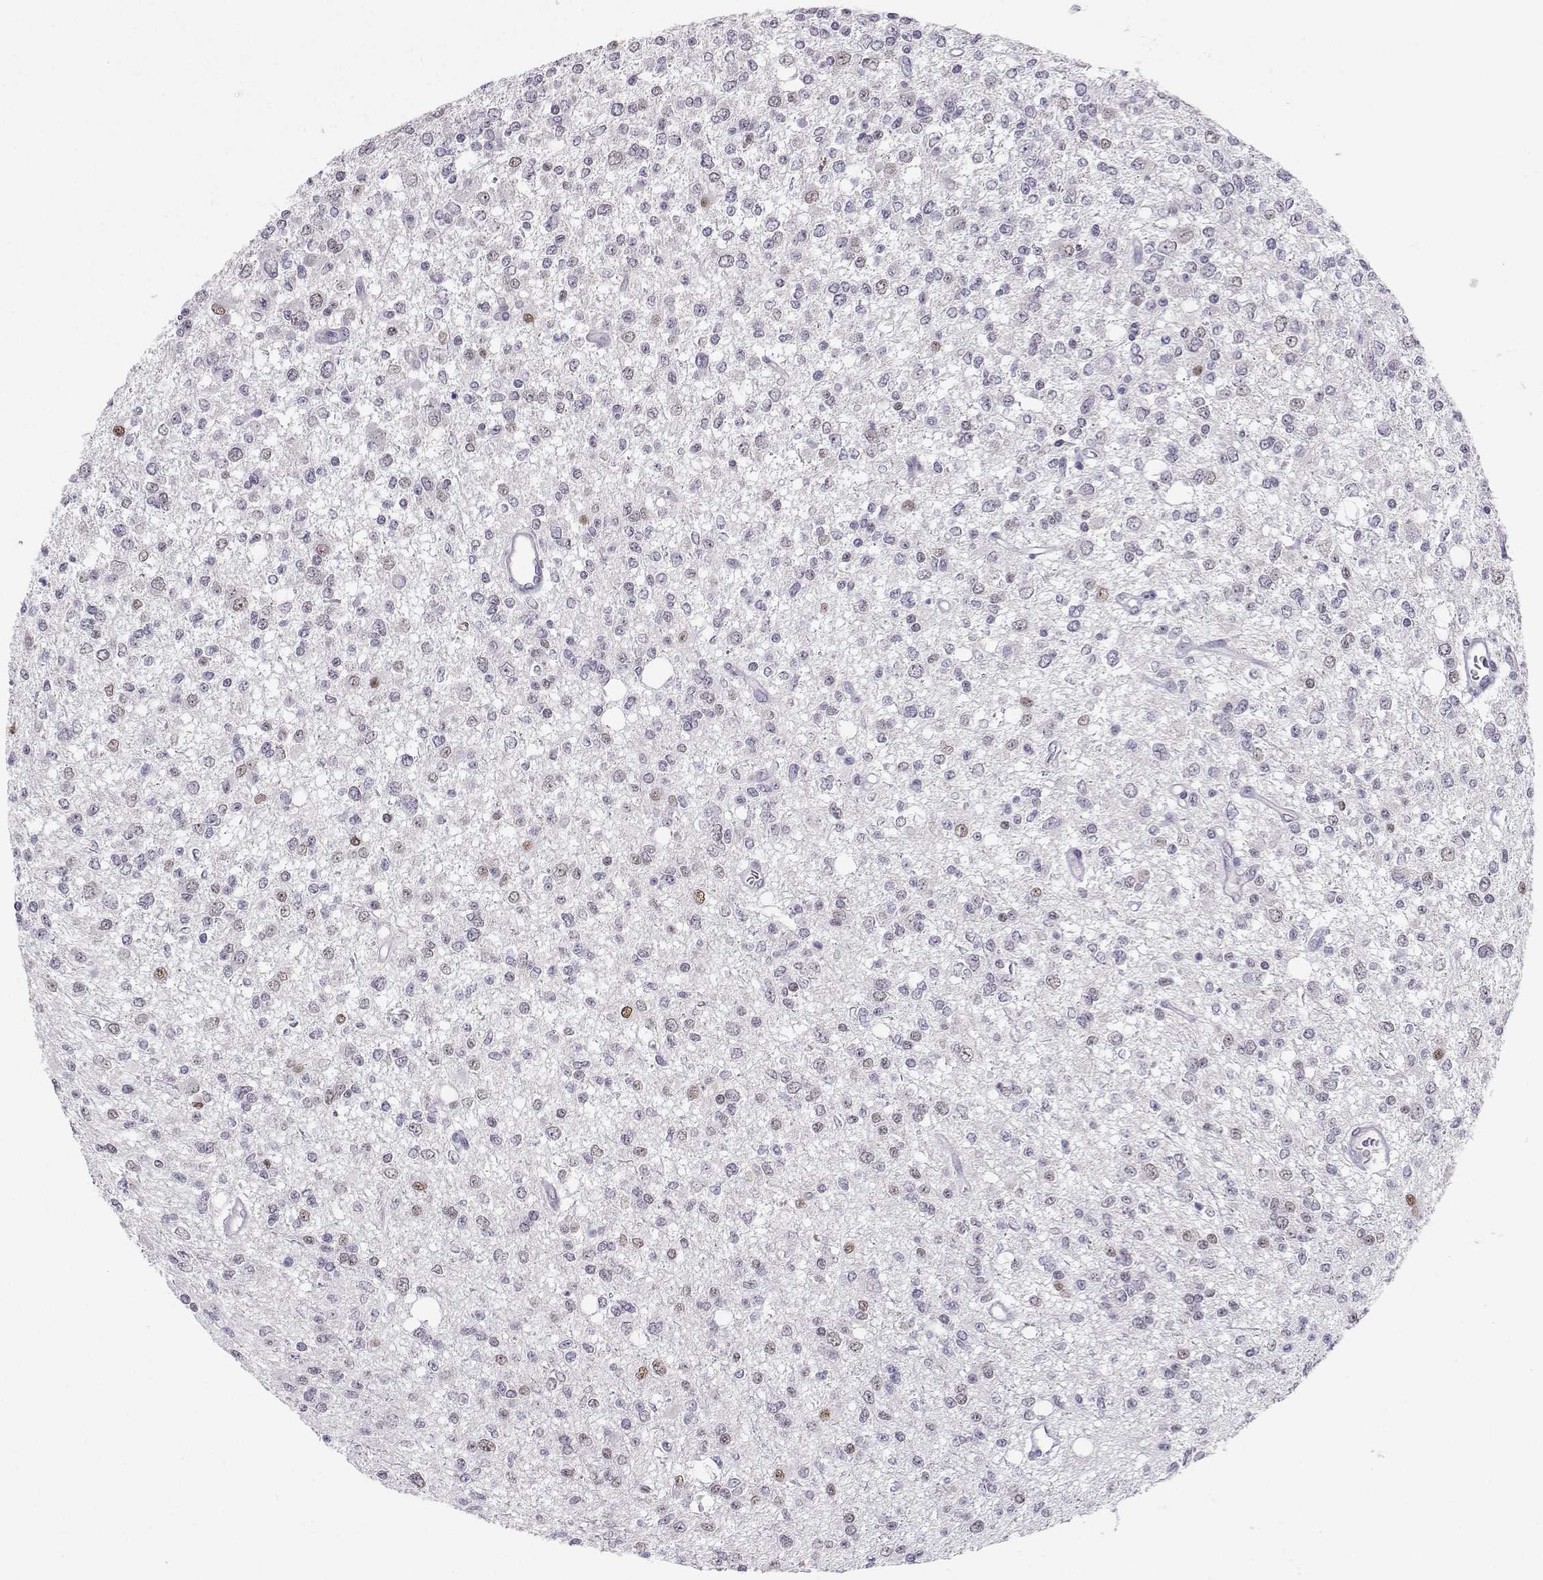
{"staining": {"intensity": "weak", "quantity": "<25%", "location": "cytoplasmic/membranous"}, "tissue": "glioma", "cell_type": "Tumor cells", "image_type": "cancer", "snomed": [{"axis": "morphology", "description": "Glioma, malignant, Low grade"}, {"axis": "topography", "description": "Brain"}], "caption": "The histopathology image displays no staining of tumor cells in glioma.", "gene": "TEDC2", "patient": {"sex": "male", "age": 67}}